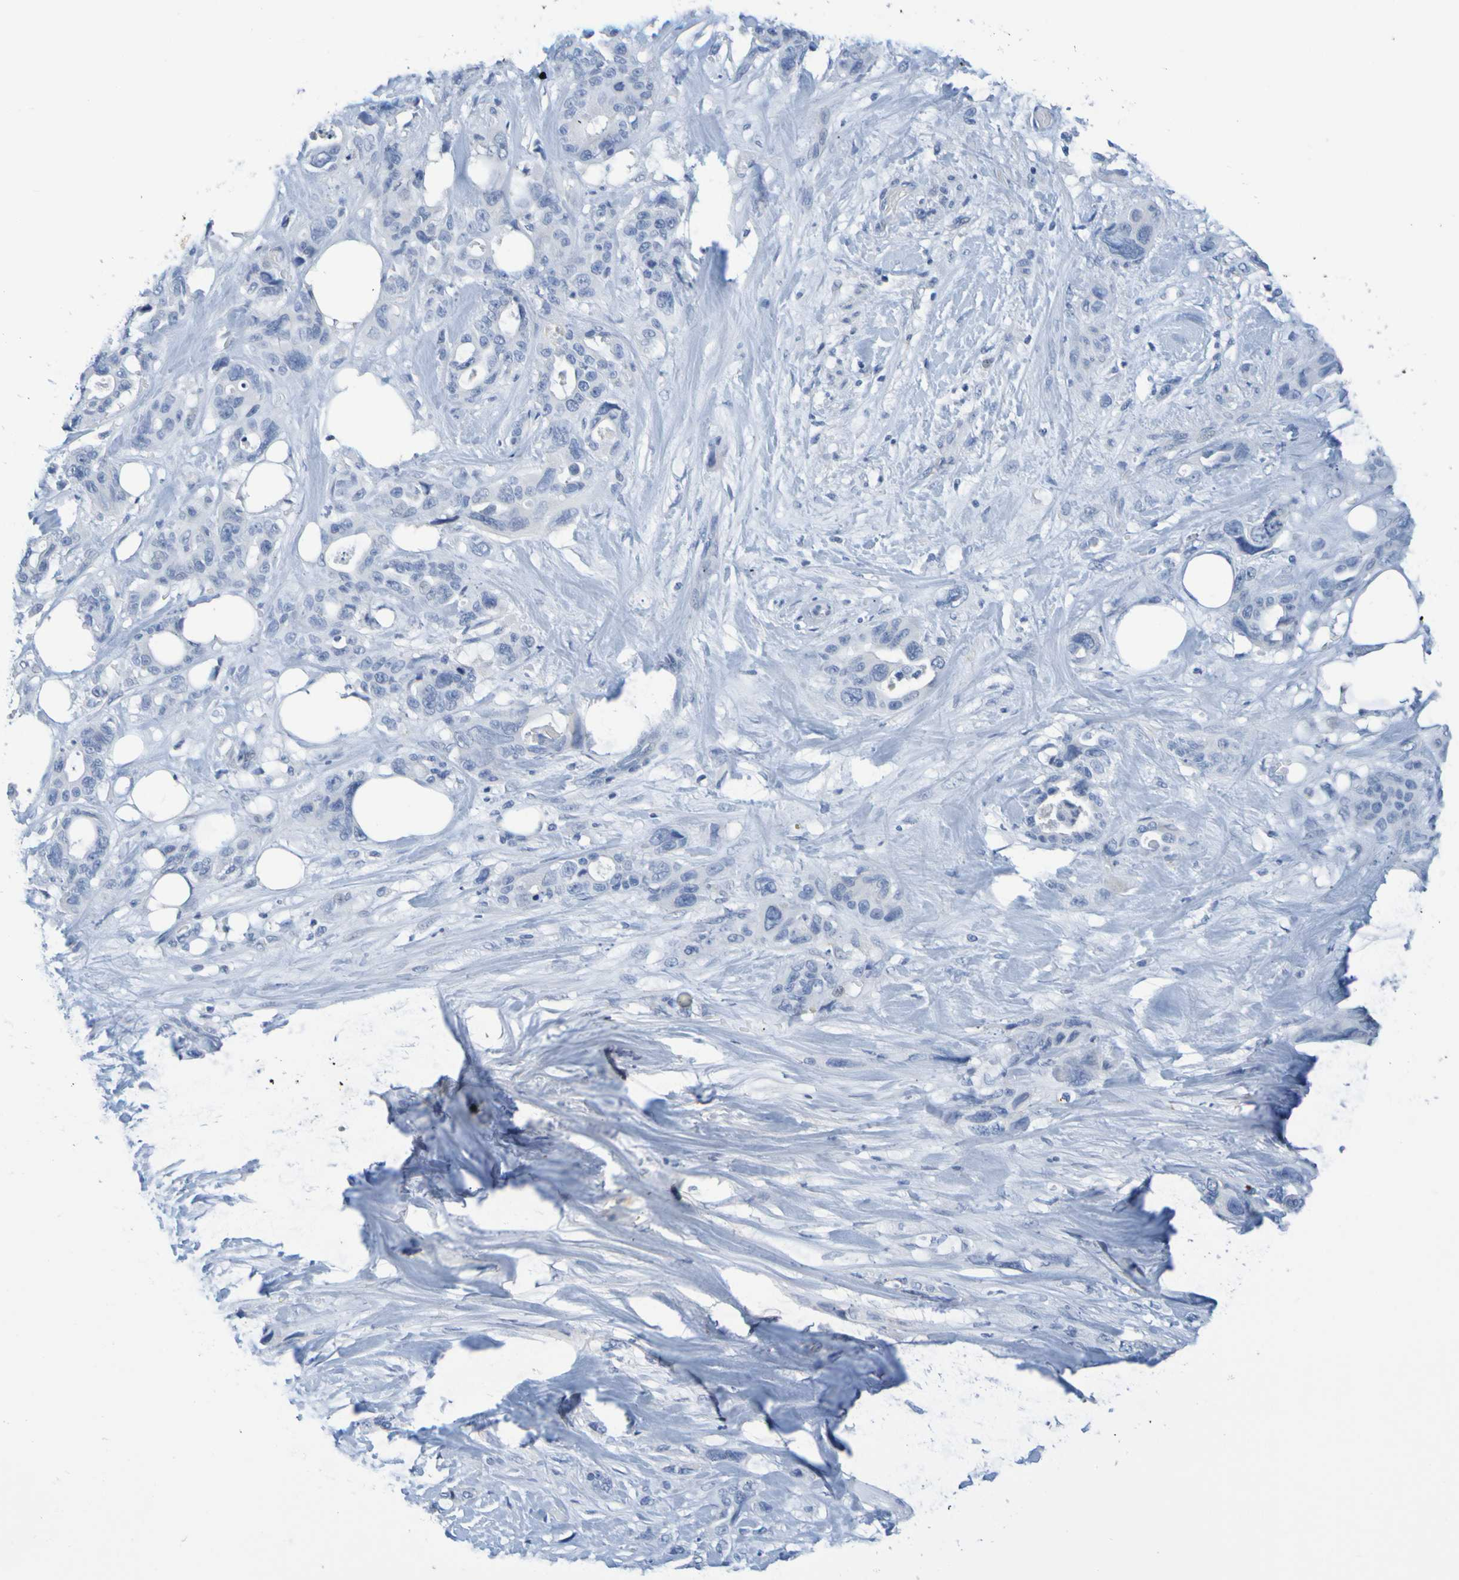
{"staining": {"intensity": "negative", "quantity": "none", "location": "none"}, "tissue": "pancreatic cancer", "cell_type": "Tumor cells", "image_type": "cancer", "snomed": [{"axis": "morphology", "description": "Adenocarcinoma, NOS"}, {"axis": "topography", "description": "Pancreas"}], "caption": "IHC photomicrograph of human pancreatic cancer (adenocarcinoma) stained for a protein (brown), which demonstrates no positivity in tumor cells.", "gene": "IL10", "patient": {"sex": "male", "age": 46}}